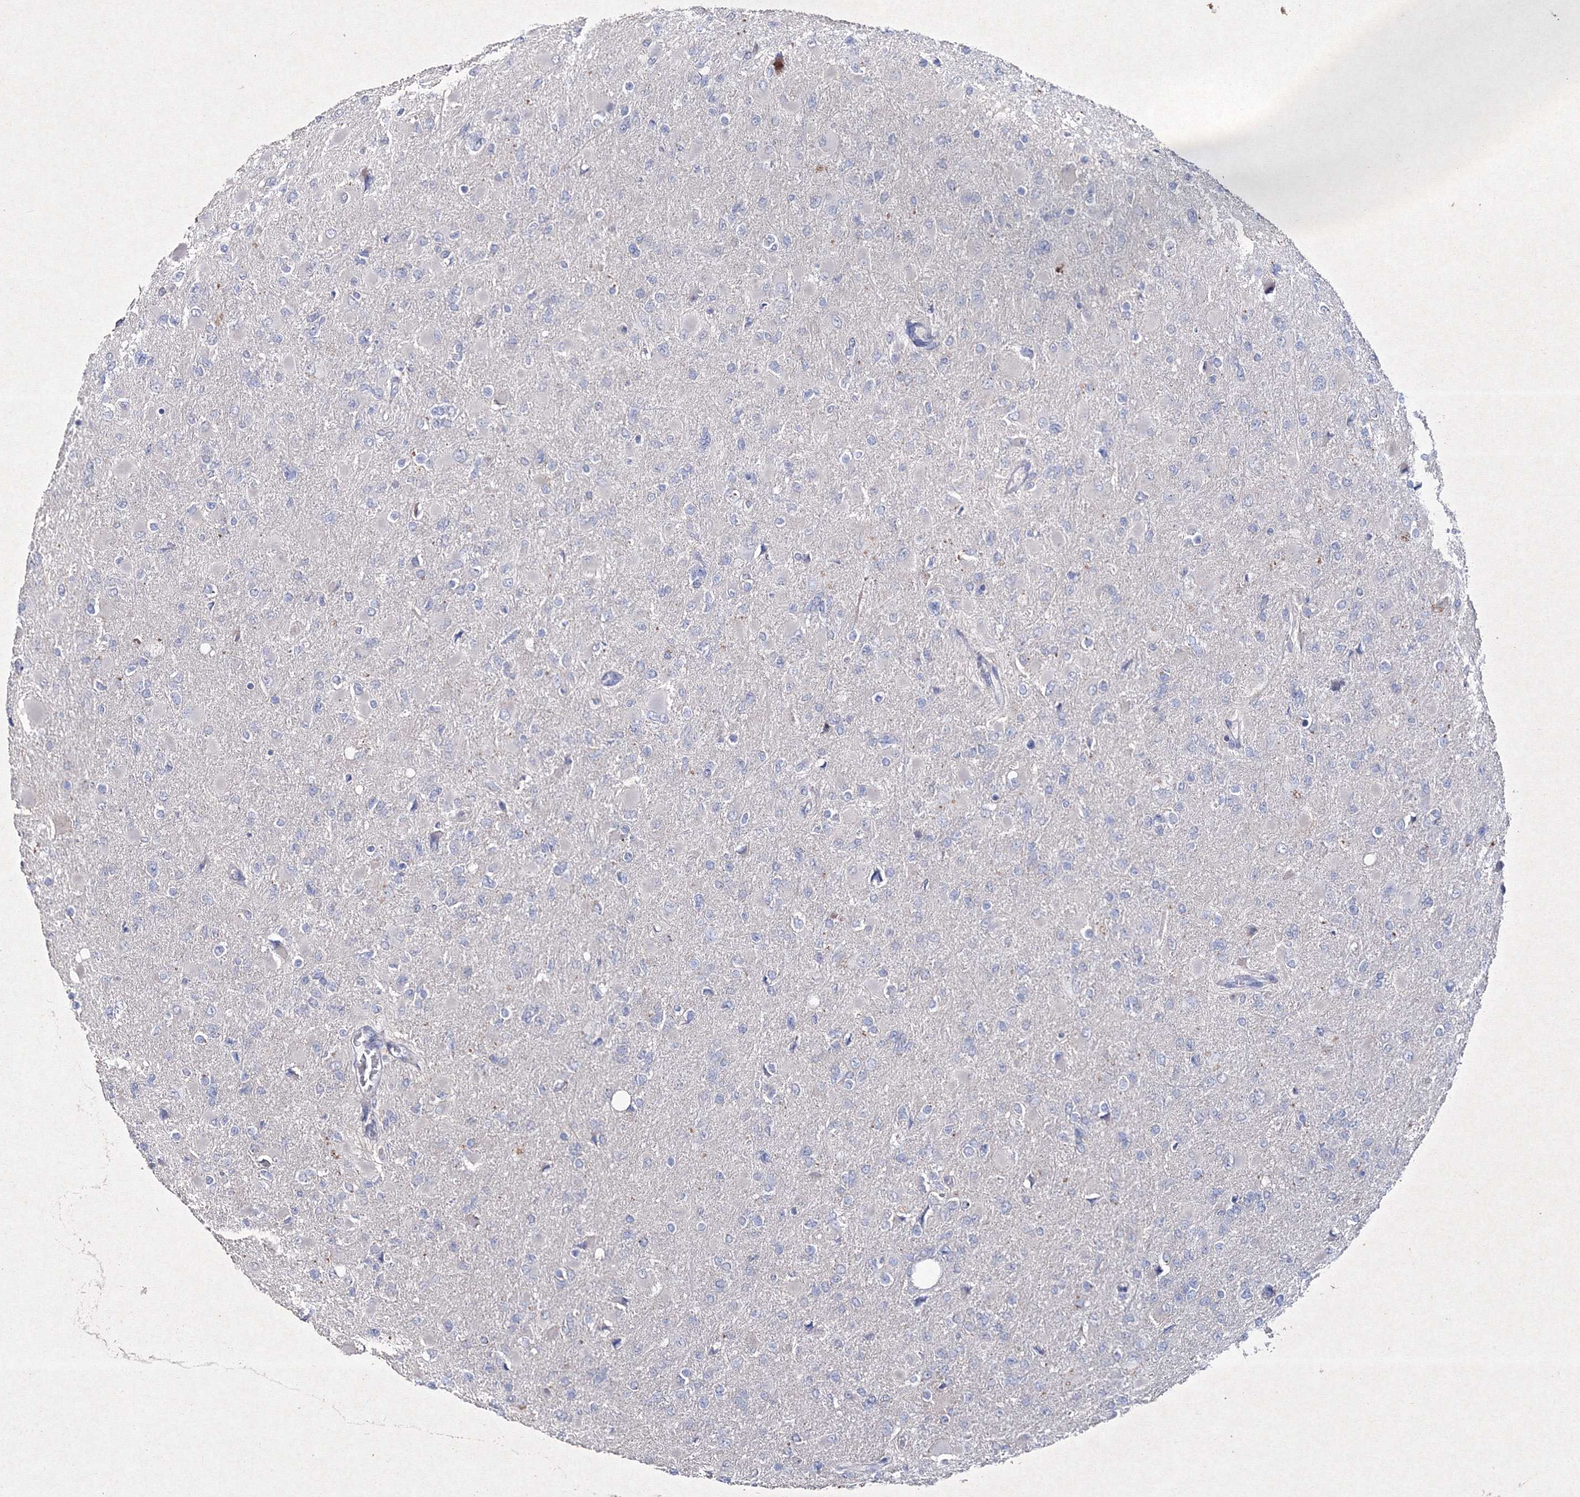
{"staining": {"intensity": "negative", "quantity": "none", "location": "none"}, "tissue": "glioma", "cell_type": "Tumor cells", "image_type": "cancer", "snomed": [{"axis": "morphology", "description": "Glioma, malignant, High grade"}, {"axis": "topography", "description": "Cerebral cortex"}], "caption": "Immunohistochemistry histopathology image of human glioma stained for a protein (brown), which exhibits no expression in tumor cells.", "gene": "SMIM29", "patient": {"sex": "female", "age": 36}}